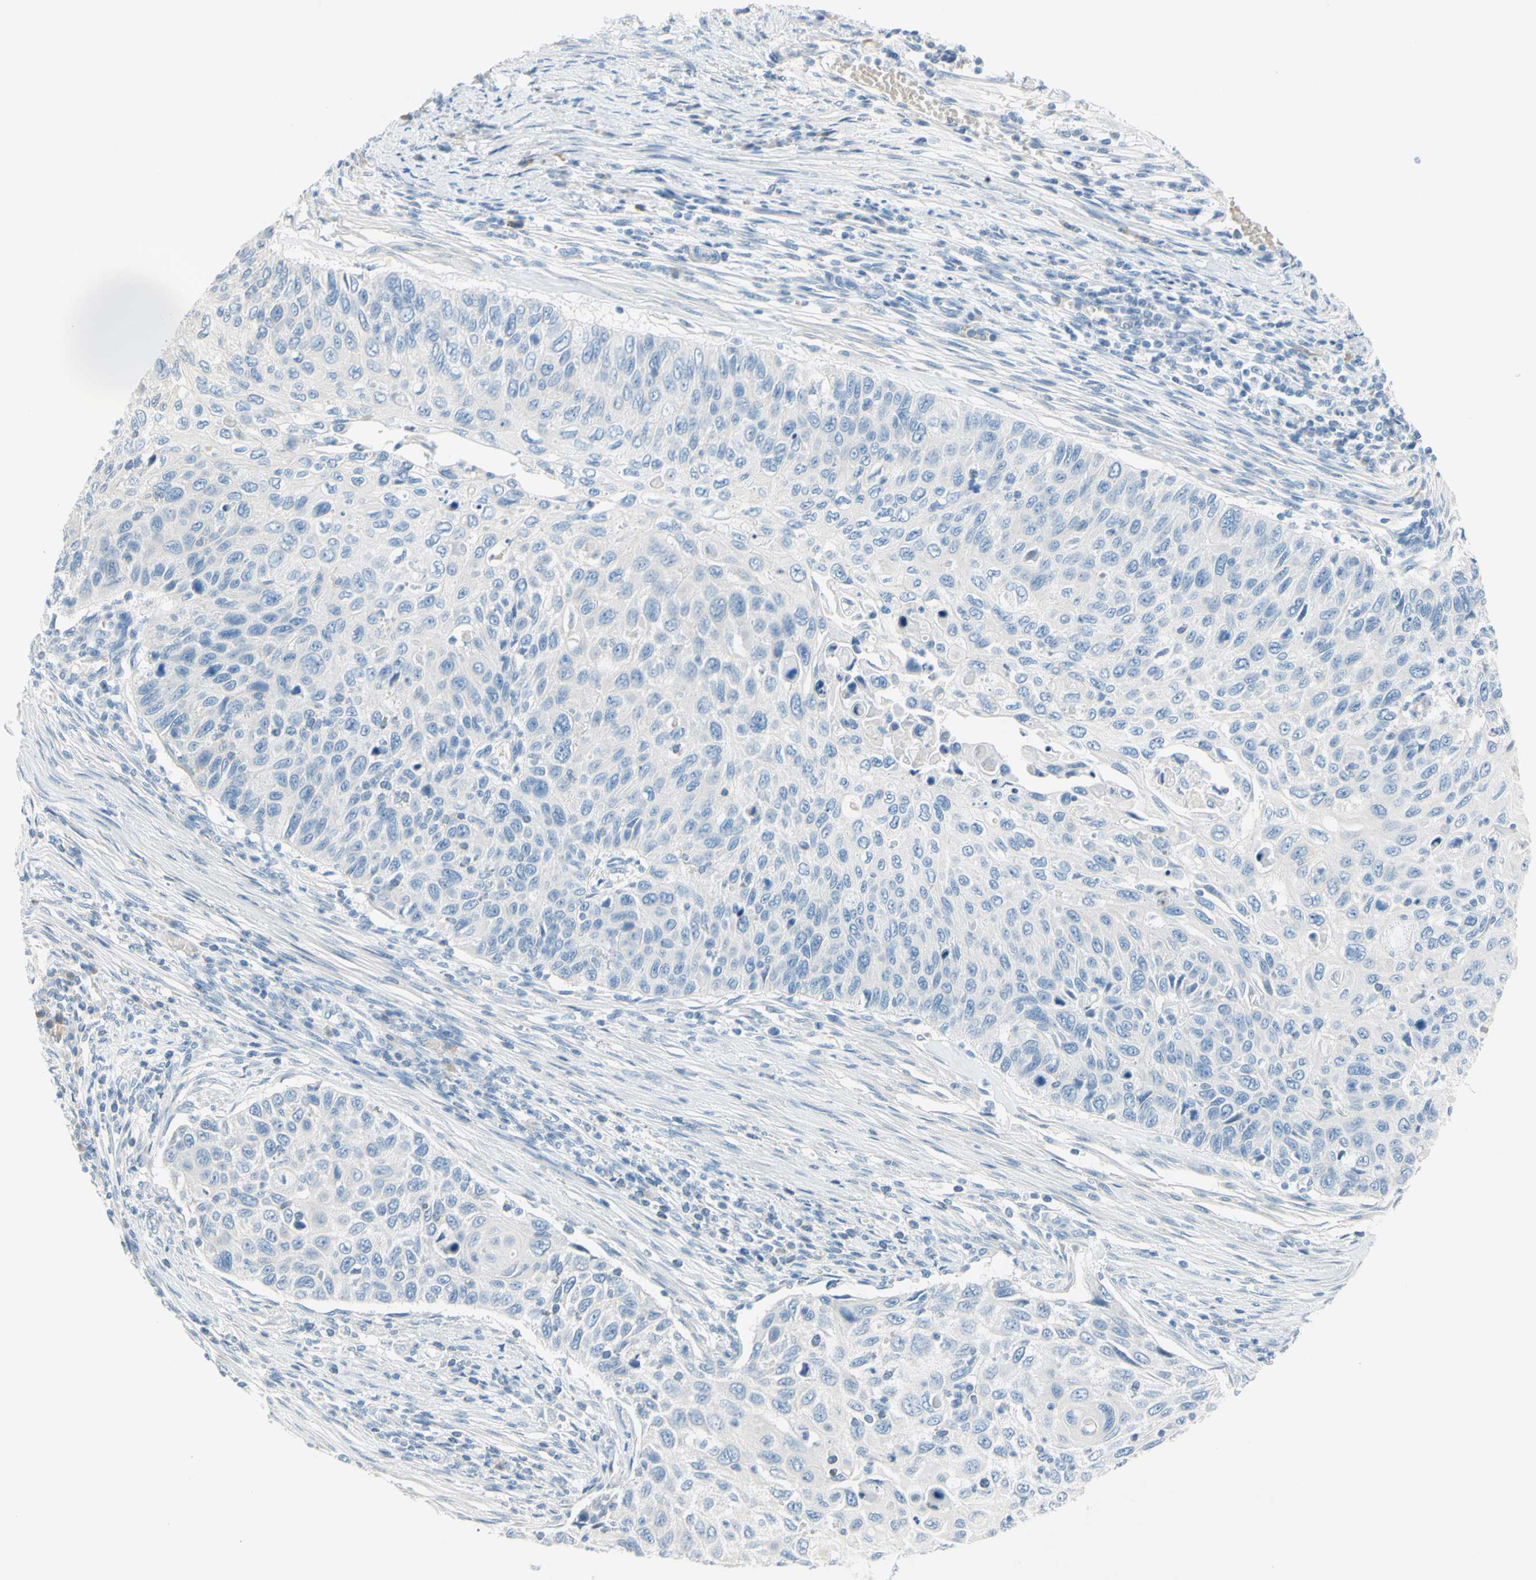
{"staining": {"intensity": "negative", "quantity": "none", "location": "none"}, "tissue": "cervical cancer", "cell_type": "Tumor cells", "image_type": "cancer", "snomed": [{"axis": "morphology", "description": "Squamous cell carcinoma, NOS"}, {"axis": "topography", "description": "Cervix"}], "caption": "A histopathology image of human cervical squamous cell carcinoma is negative for staining in tumor cells.", "gene": "DCT", "patient": {"sex": "female", "age": 70}}